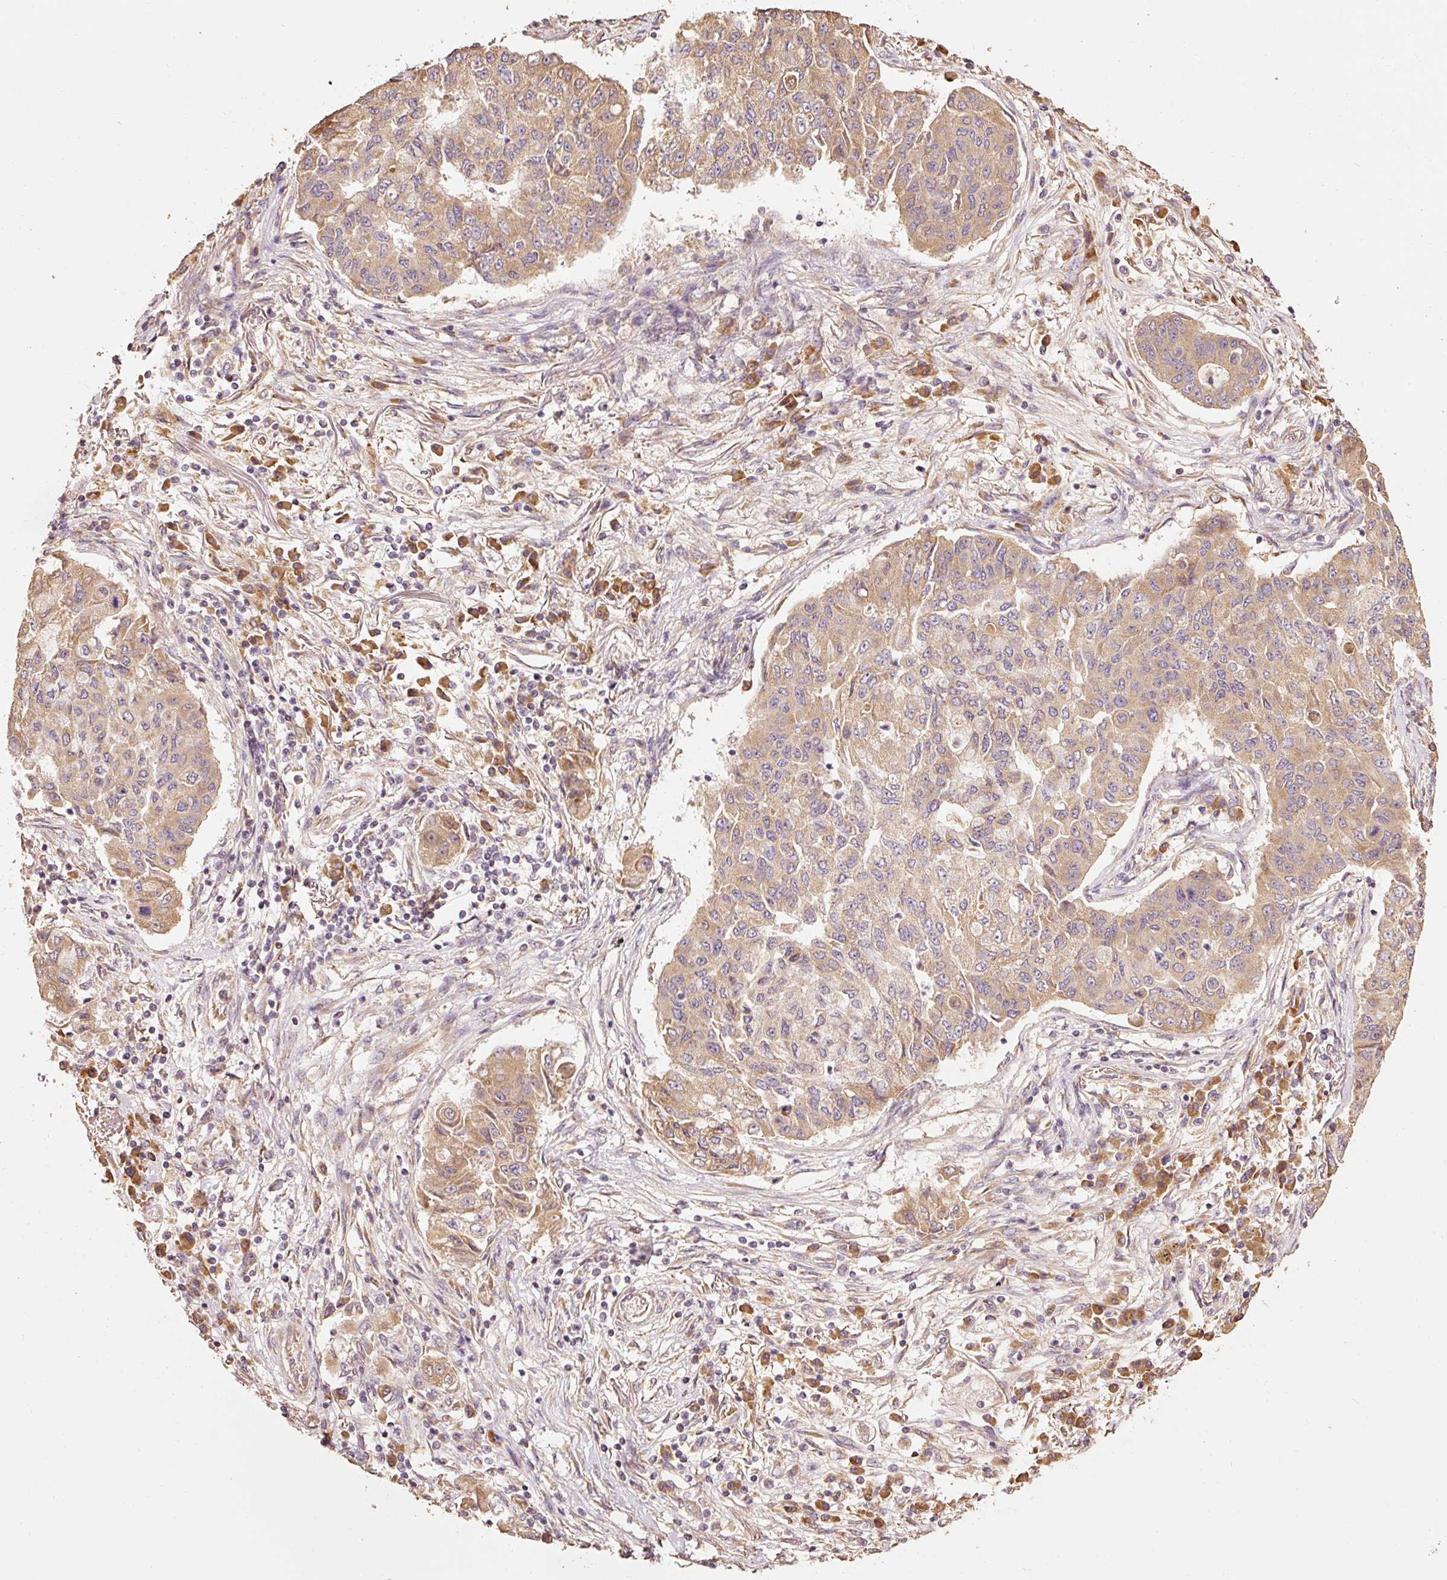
{"staining": {"intensity": "weak", "quantity": ">75%", "location": "cytoplasmic/membranous"}, "tissue": "lung cancer", "cell_type": "Tumor cells", "image_type": "cancer", "snomed": [{"axis": "morphology", "description": "Squamous cell carcinoma, NOS"}, {"axis": "topography", "description": "Lung"}], "caption": "Protein analysis of lung cancer tissue displays weak cytoplasmic/membranous positivity in about >75% of tumor cells.", "gene": "EFHC1", "patient": {"sex": "male", "age": 74}}